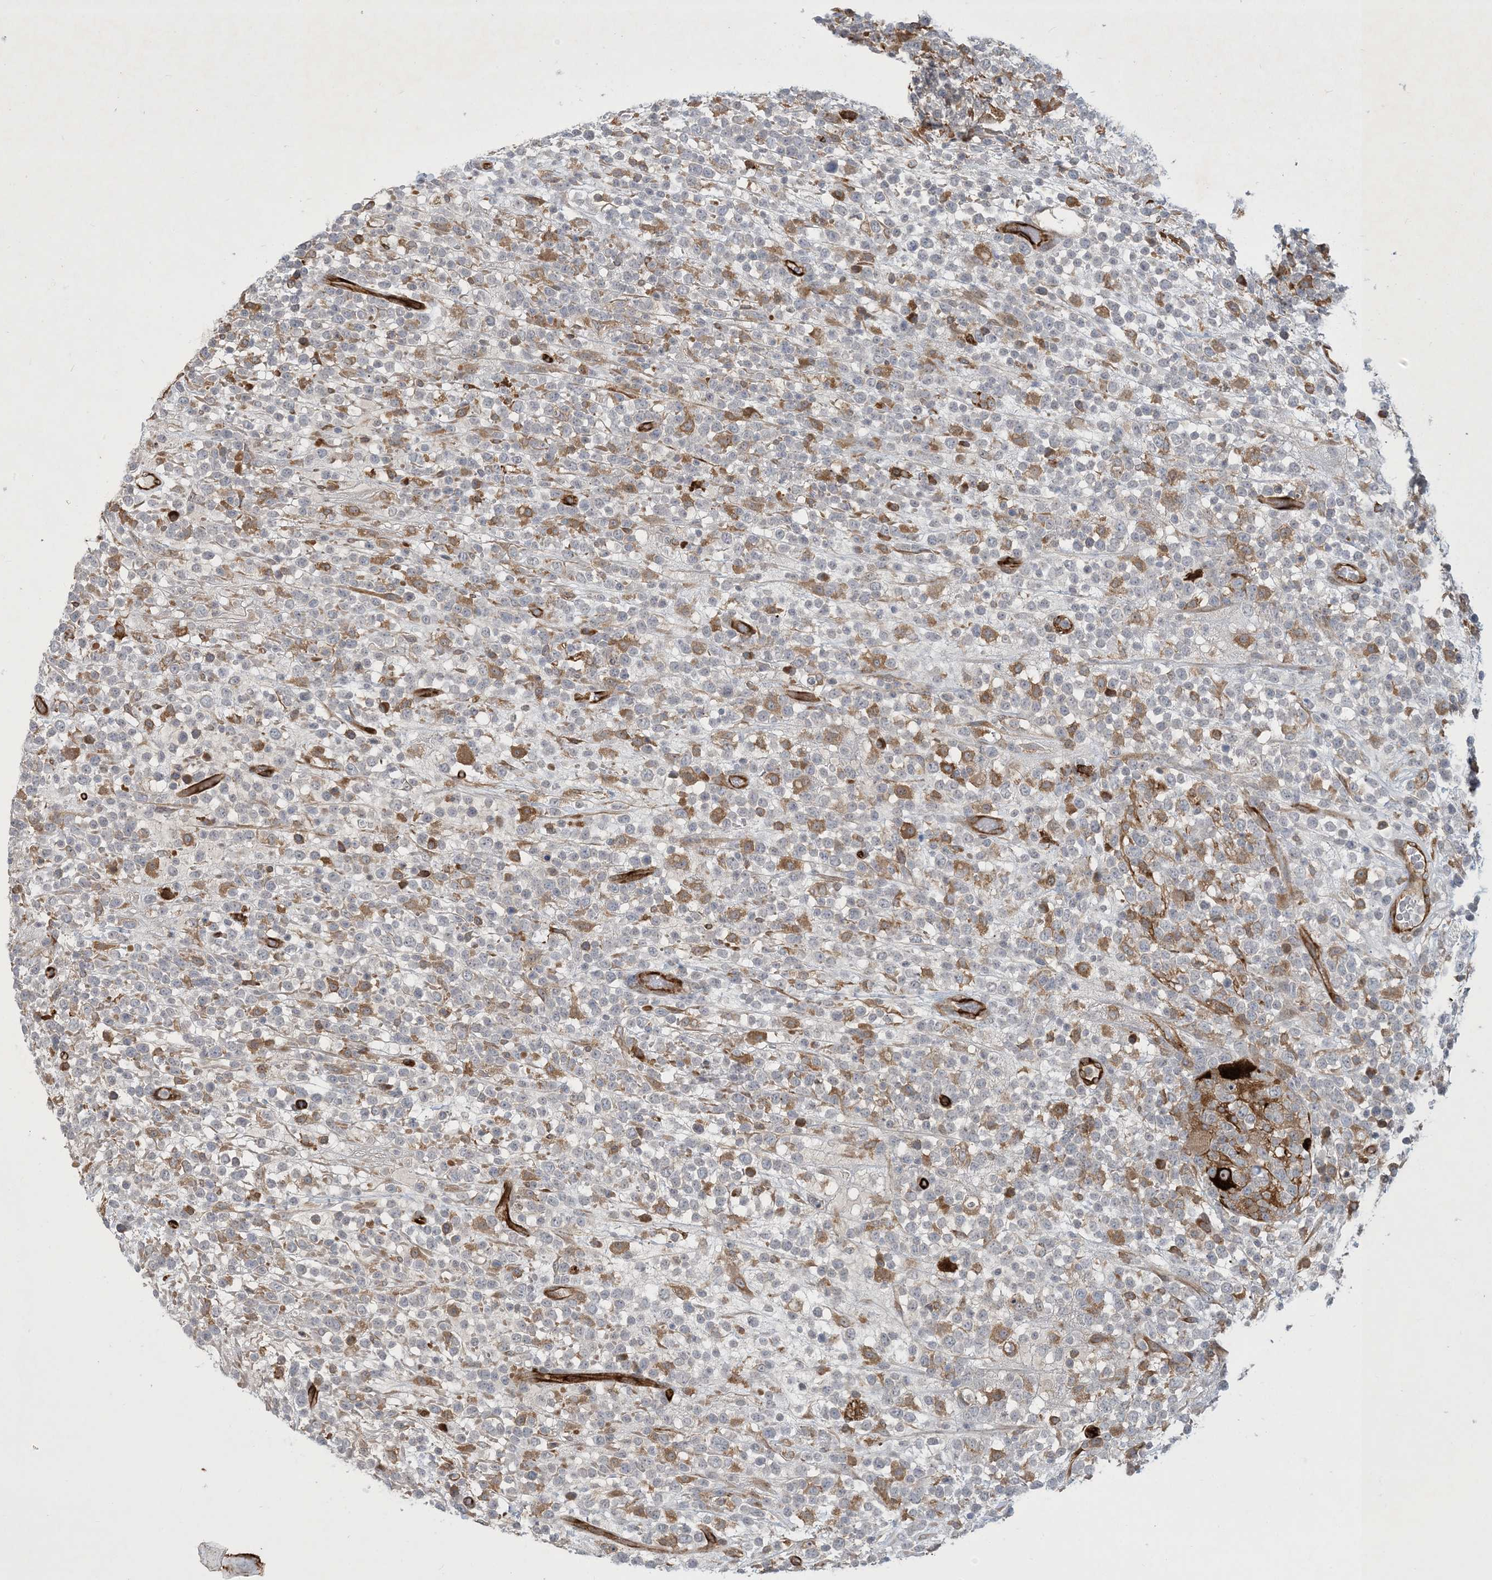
{"staining": {"intensity": "moderate", "quantity": "<25%", "location": "cytoplasmic/membranous"}, "tissue": "lymphoma", "cell_type": "Tumor cells", "image_type": "cancer", "snomed": [{"axis": "morphology", "description": "Malignant lymphoma, non-Hodgkin's type, High grade"}, {"axis": "topography", "description": "Colon"}], "caption": "The immunohistochemical stain shows moderate cytoplasmic/membranous expression in tumor cells of lymphoma tissue.", "gene": "CDS1", "patient": {"sex": "female", "age": 53}}